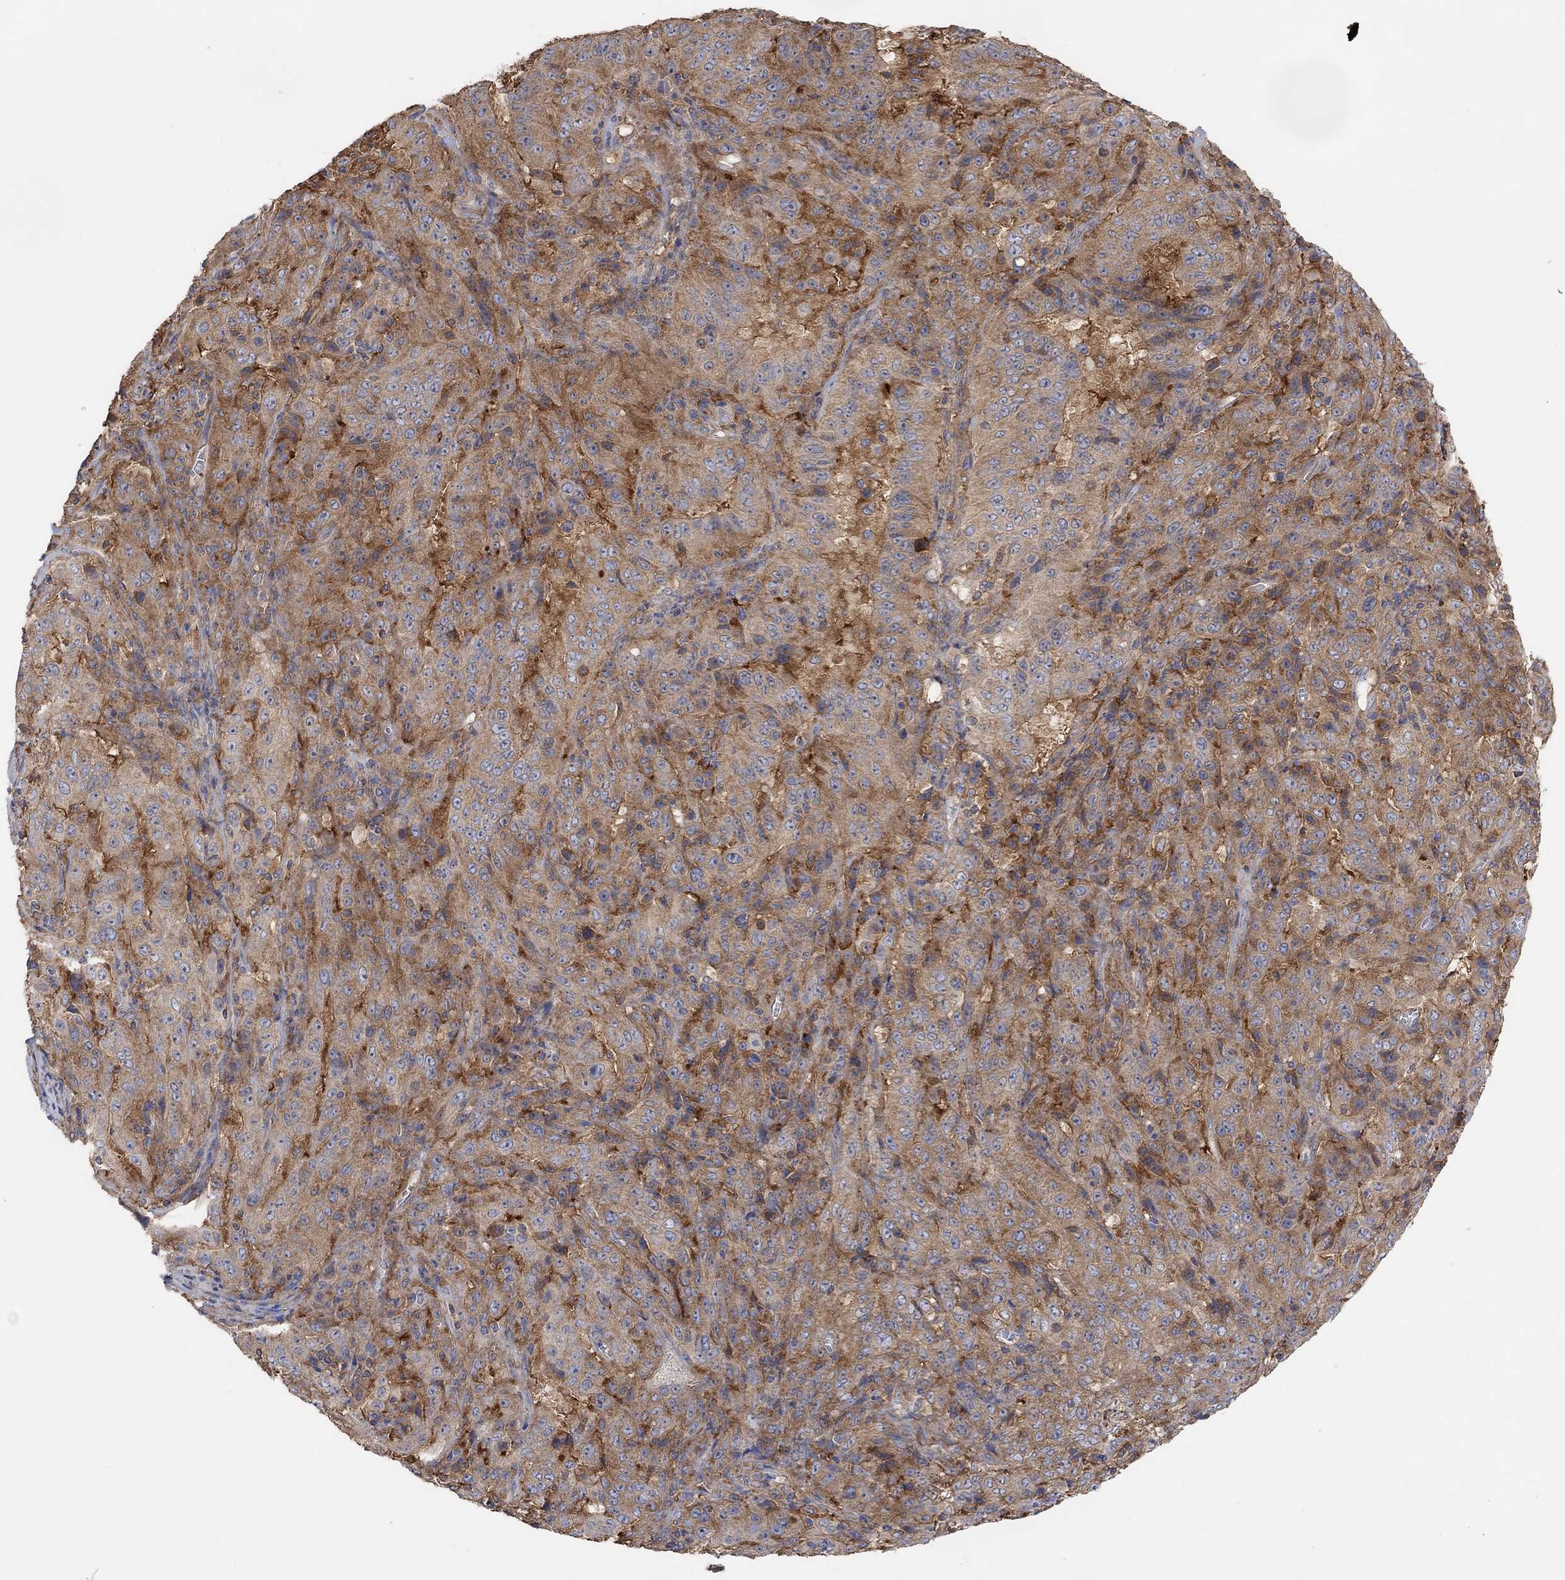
{"staining": {"intensity": "weak", "quantity": ">75%", "location": "cytoplasmic/membranous"}, "tissue": "pancreatic cancer", "cell_type": "Tumor cells", "image_type": "cancer", "snomed": [{"axis": "morphology", "description": "Adenocarcinoma, NOS"}, {"axis": "topography", "description": "Pancreas"}], "caption": "Protein expression analysis of human pancreatic adenocarcinoma reveals weak cytoplasmic/membranous staining in approximately >75% of tumor cells.", "gene": "BLOC1S3", "patient": {"sex": "male", "age": 63}}